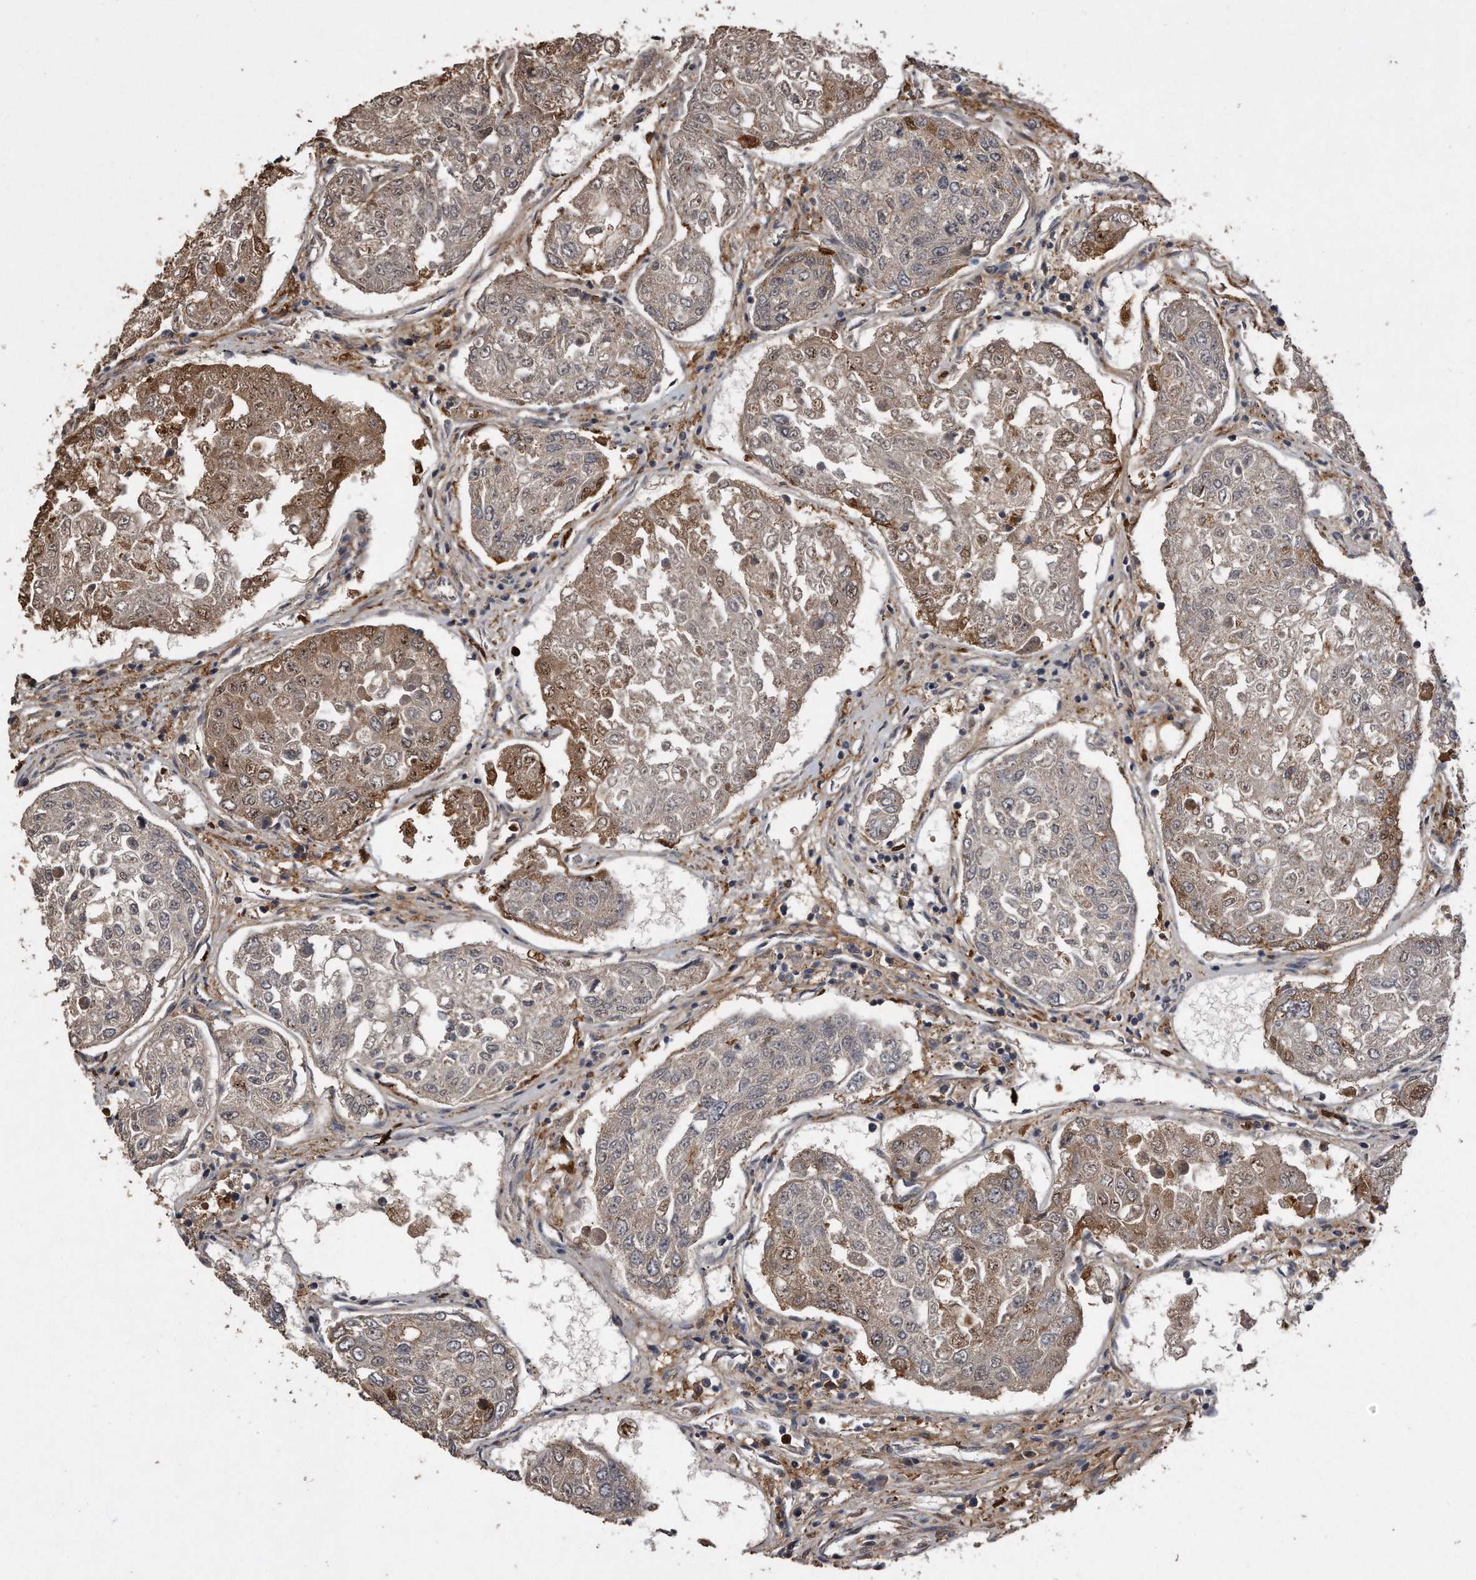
{"staining": {"intensity": "moderate", "quantity": "<25%", "location": "cytoplasmic/membranous,nuclear"}, "tissue": "urothelial cancer", "cell_type": "Tumor cells", "image_type": "cancer", "snomed": [{"axis": "morphology", "description": "Urothelial carcinoma, High grade"}, {"axis": "topography", "description": "Lymph node"}, {"axis": "topography", "description": "Urinary bladder"}], "caption": "The image reveals immunohistochemical staining of urothelial cancer. There is moderate cytoplasmic/membranous and nuclear positivity is seen in about <25% of tumor cells.", "gene": "PELO", "patient": {"sex": "male", "age": 51}}